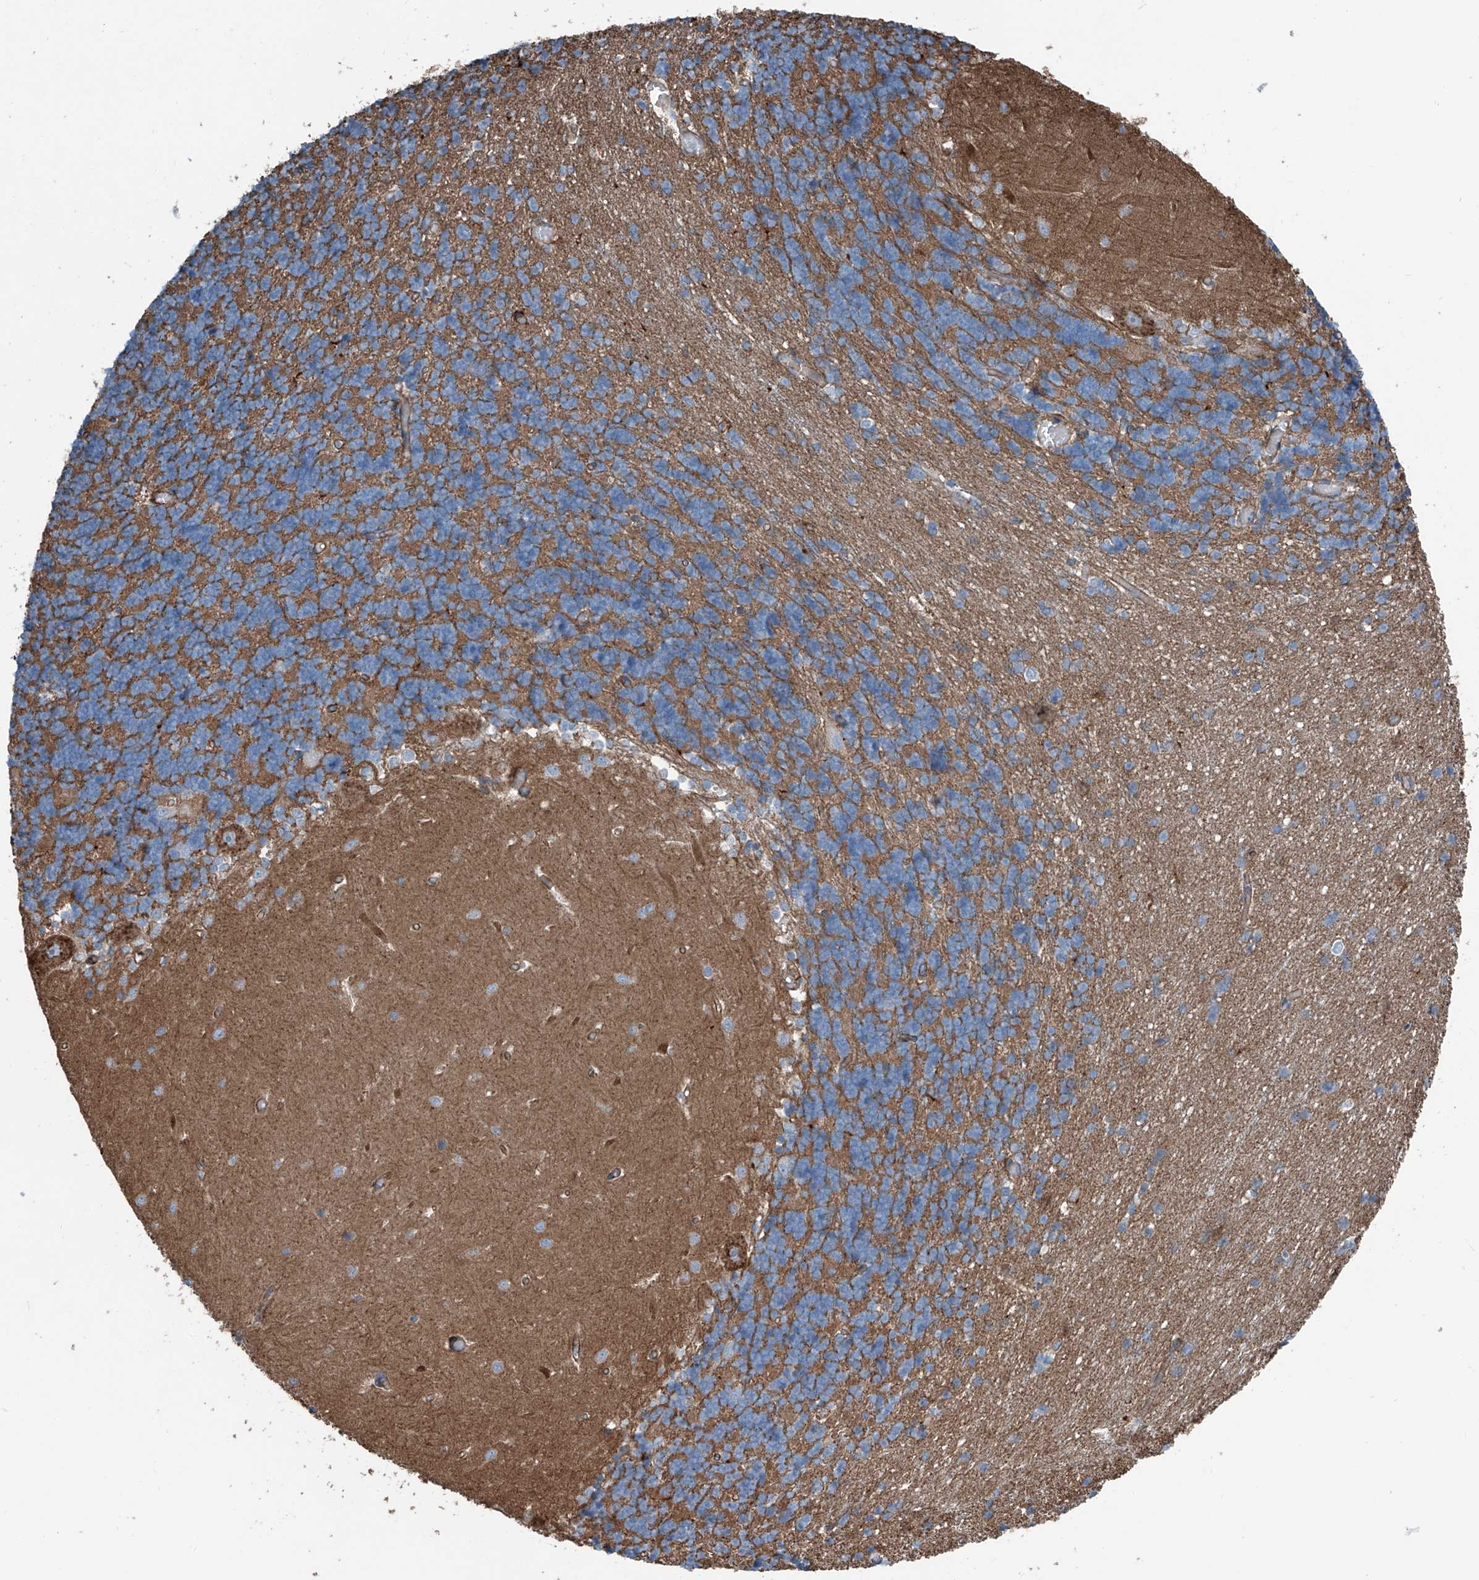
{"staining": {"intensity": "moderate", "quantity": "25%-75%", "location": "cytoplasmic/membranous"}, "tissue": "cerebellum", "cell_type": "Cells in granular layer", "image_type": "normal", "snomed": [{"axis": "morphology", "description": "Normal tissue, NOS"}, {"axis": "topography", "description": "Cerebellum"}], "caption": "Immunohistochemical staining of normal human cerebellum shows medium levels of moderate cytoplasmic/membranous expression in approximately 25%-75% of cells in granular layer. Immunohistochemistry stains the protein of interest in brown and the nuclei are stained blue.", "gene": "THEMIS2", "patient": {"sex": "male", "age": 37}}